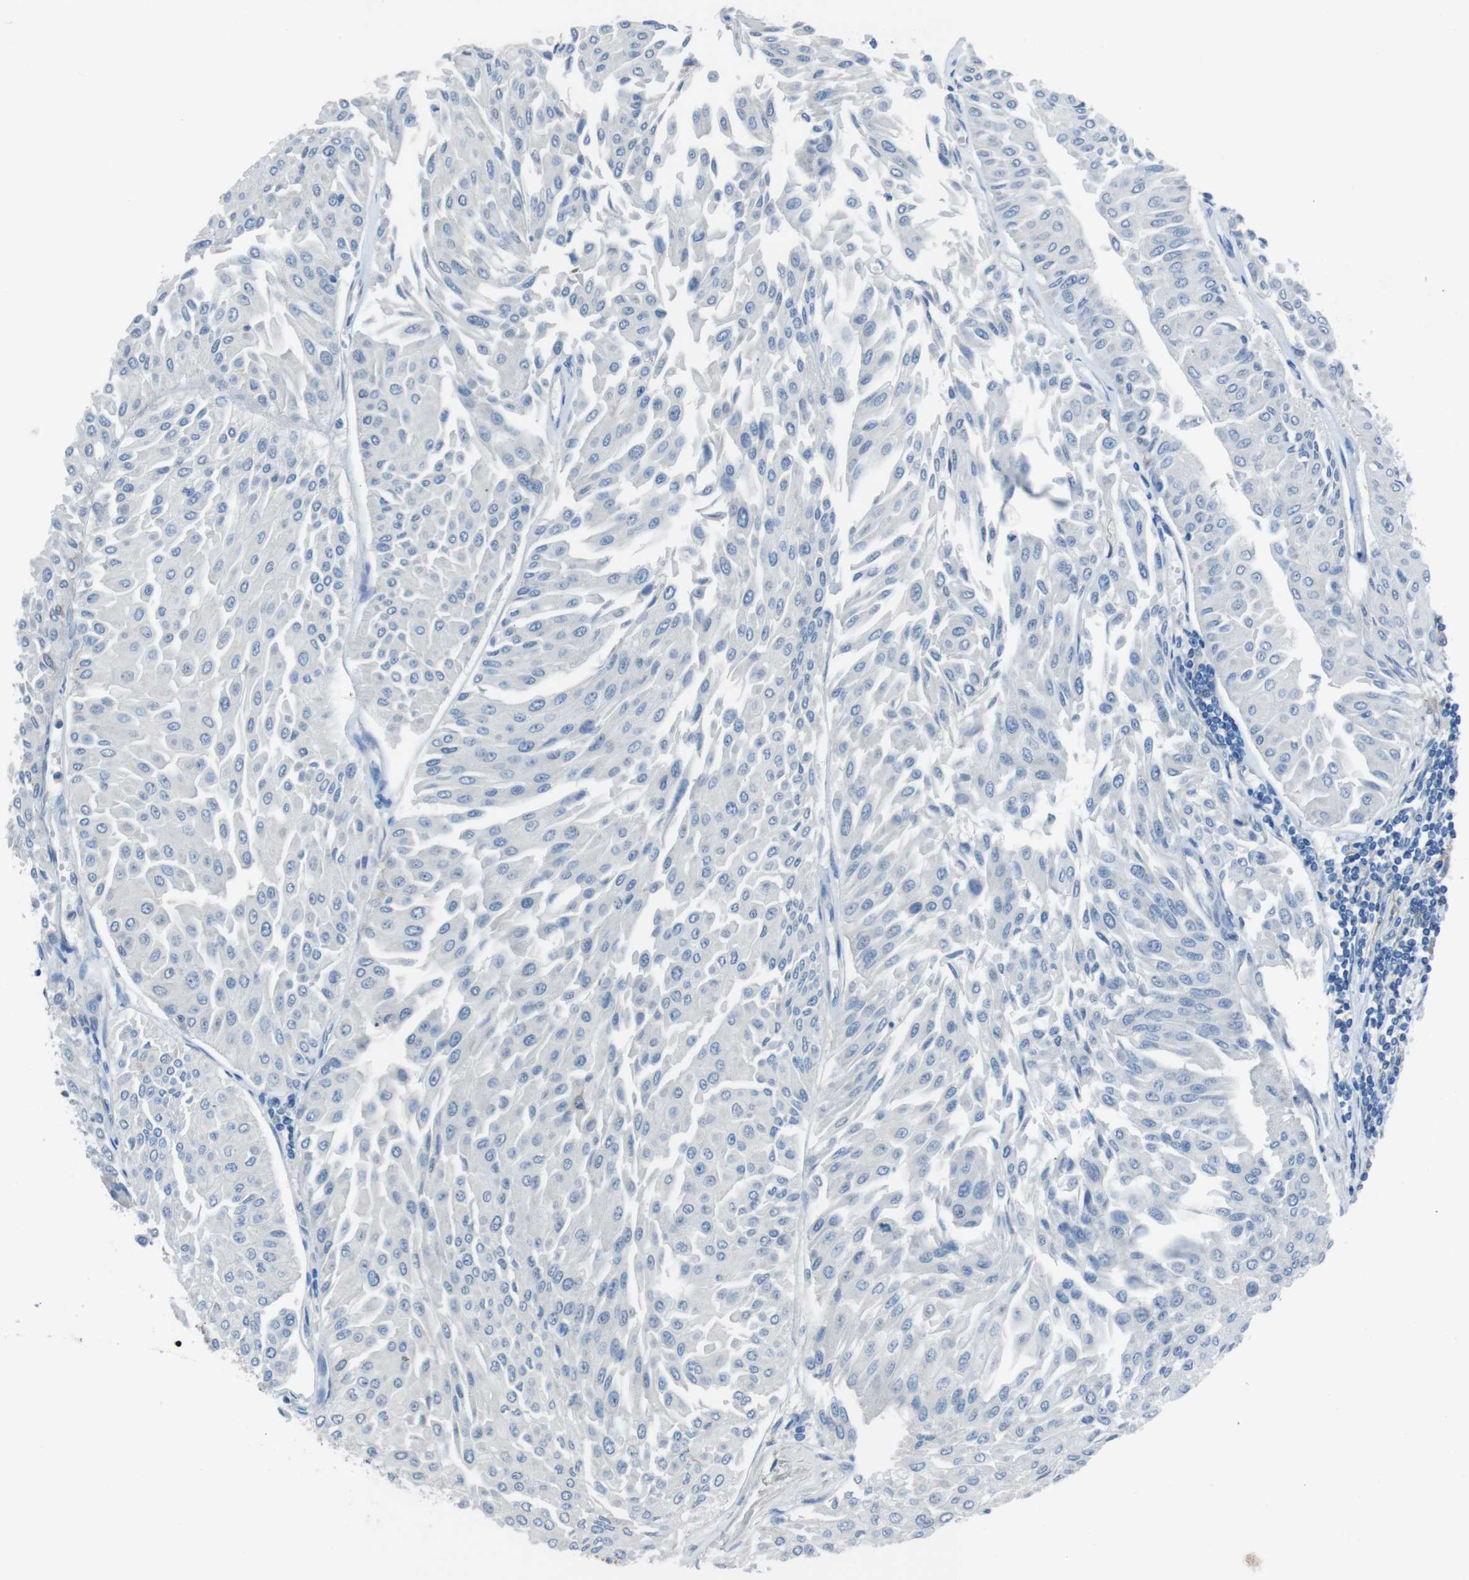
{"staining": {"intensity": "negative", "quantity": "none", "location": "none"}, "tissue": "urothelial cancer", "cell_type": "Tumor cells", "image_type": "cancer", "snomed": [{"axis": "morphology", "description": "Urothelial carcinoma, Low grade"}, {"axis": "topography", "description": "Urinary bladder"}], "caption": "High power microscopy histopathology image of an IHC histopathology image of low-grade urothelial carcinoma, revealing no significant expression in tumor cells. The staining is performed using DAB brown chromogen with nuclei counter-stained in using hematoxylin.", "gene": "CYP2C8", "patient": {"sex": "male", "age": 67}}